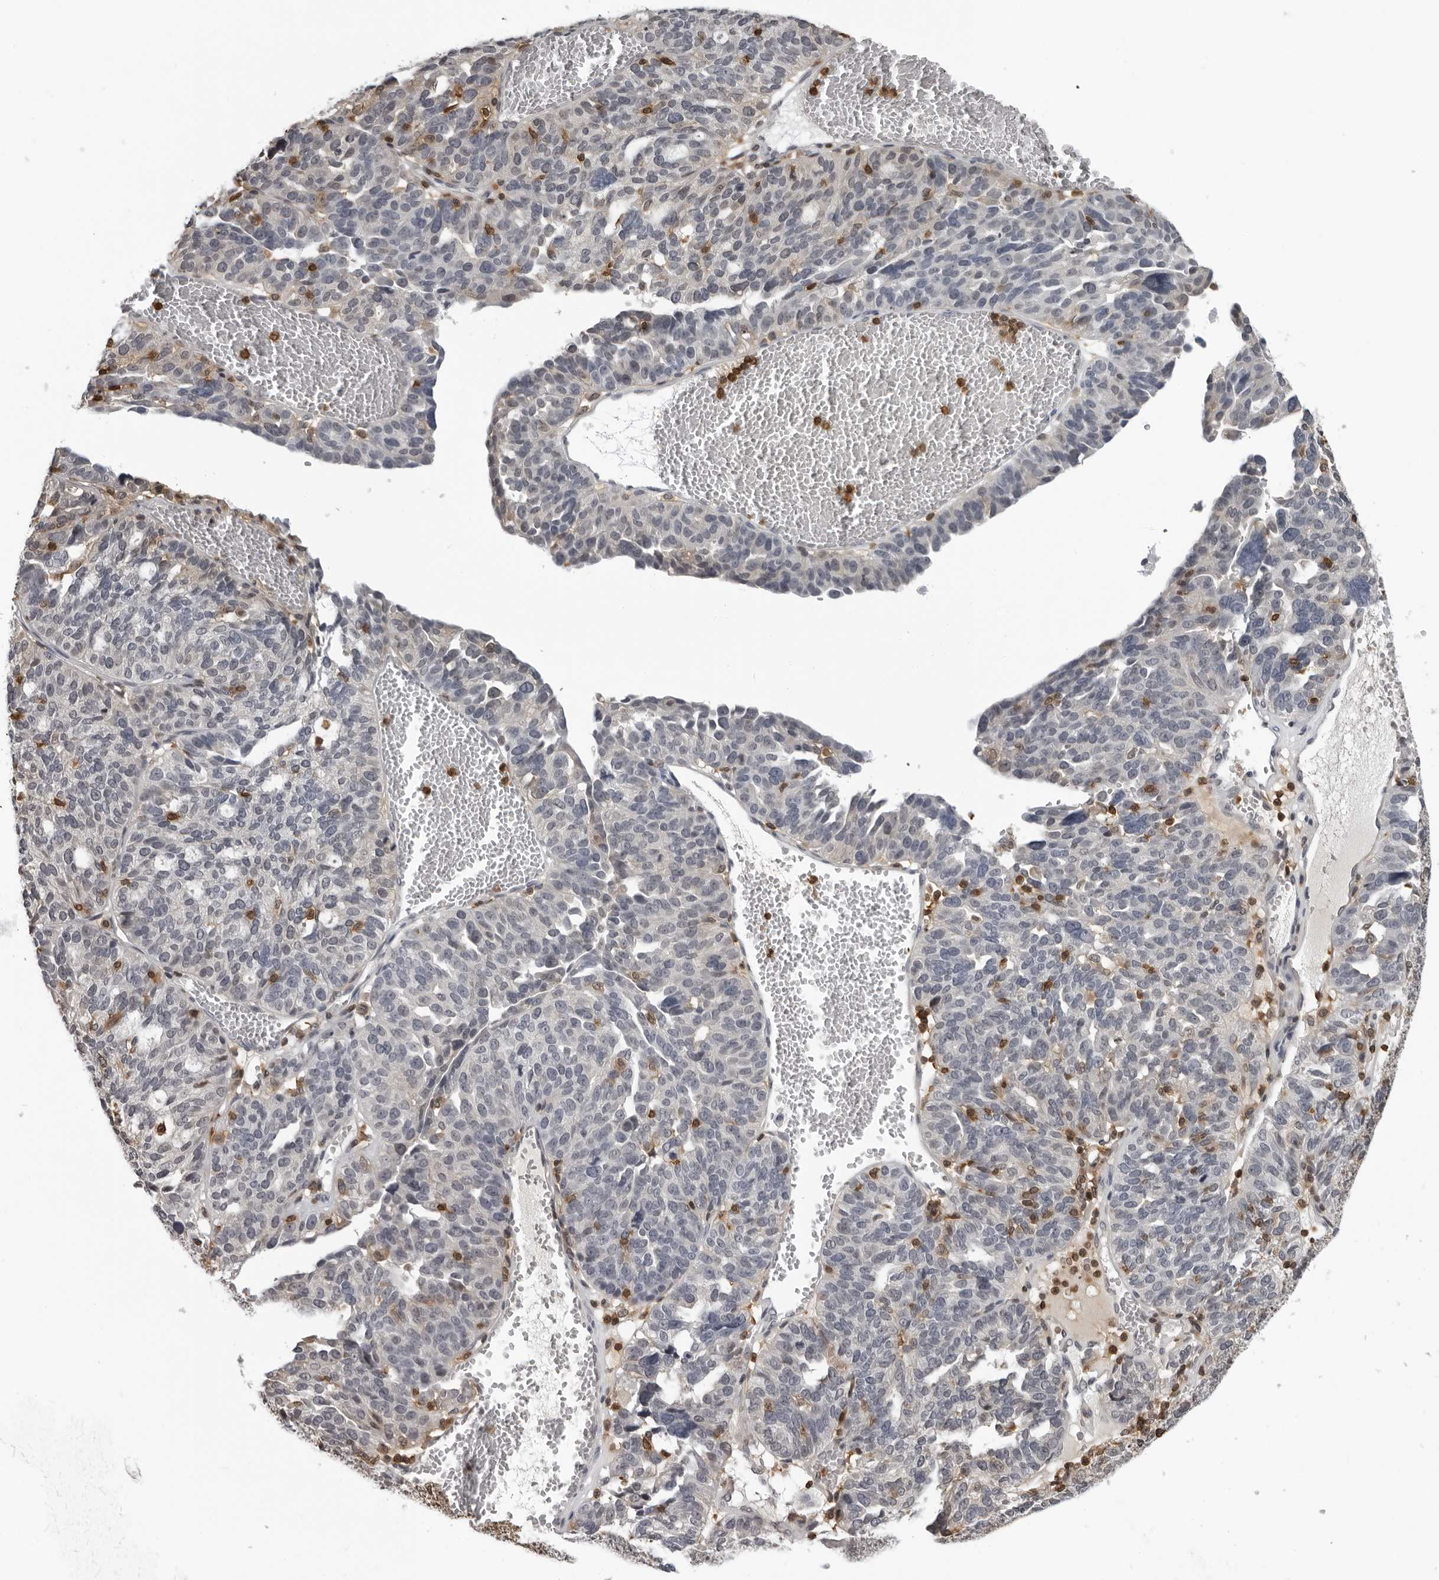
{"staining": {"intensity": "negative", "quantity": "none", "location": "none"}, "tissue": "ovarian cancer", "cell_type": "Tumor cells", "image_type": "cancer", "snomed": [{"axis": "morphology", "description": "Cystadenocarcinoma, serous, NOS"}, {"axis": "topography", "description": "Ovary"}], "caption": "Tumor cells are negative for brown protein staining in ovarian cancer.", "gene": "HSPH1", "patient": {"sex": "female", "age": 59}}